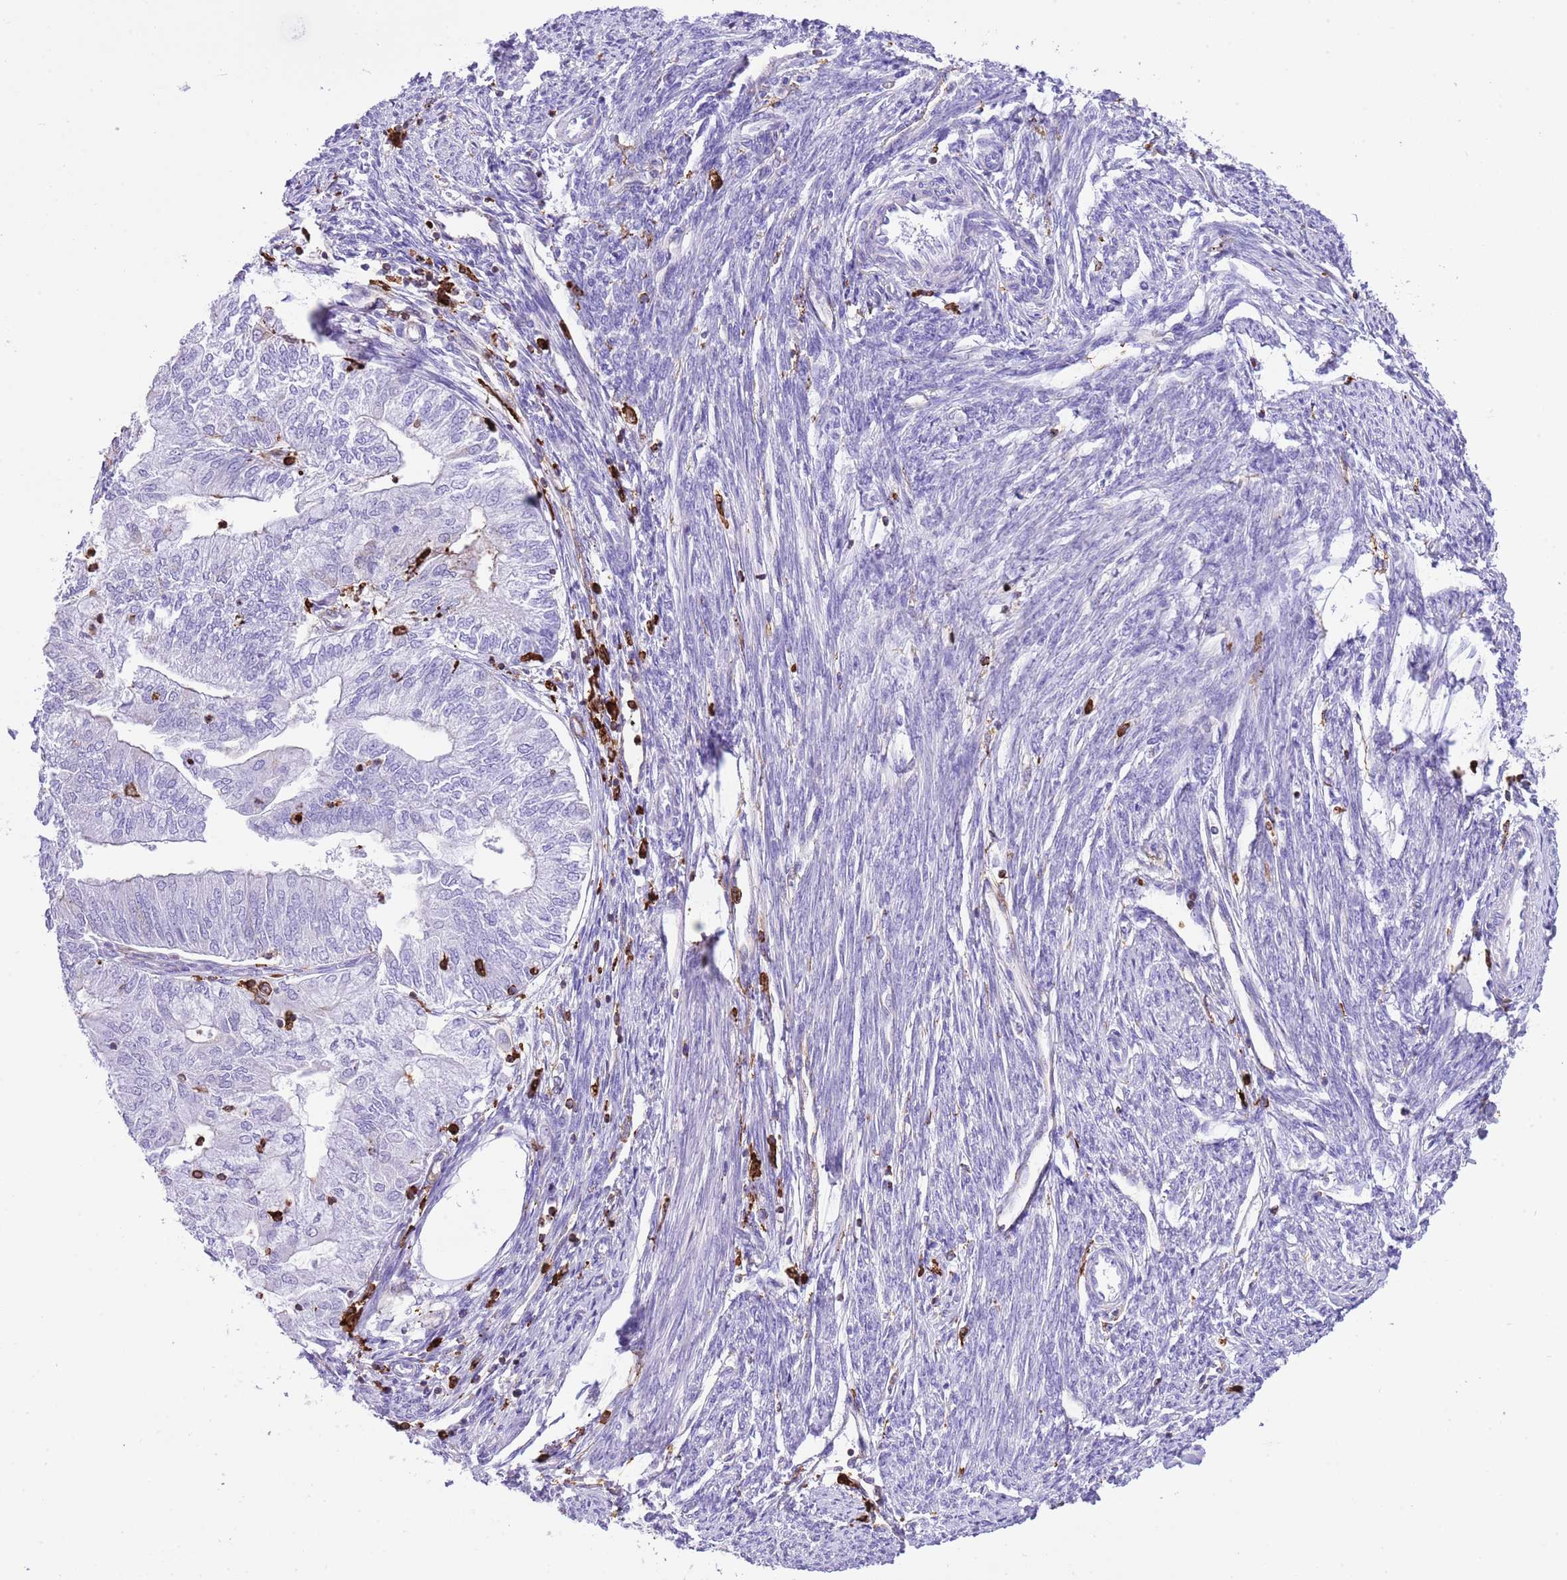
{"staining": {"intensity": "negative", "quantity": "none", "location": "none"}, "tissue": "smooth muscle", "cell_type": "Smooth muscle cells", "image_type": "normal", "snomed": [{"axis": "morphology", "description": "Normal tissue, NOS"}, {"axis": "topography", "description": "Smooth muscle"}, {"axis": "topography", "description": "Uterus"}], "caption": "Smooth muscle was stained to show a protein in brown. There is no significant expression in smooth muscle cells.", "gene": "EFHD2", "patient": {"sex": "female", "age": 59}}